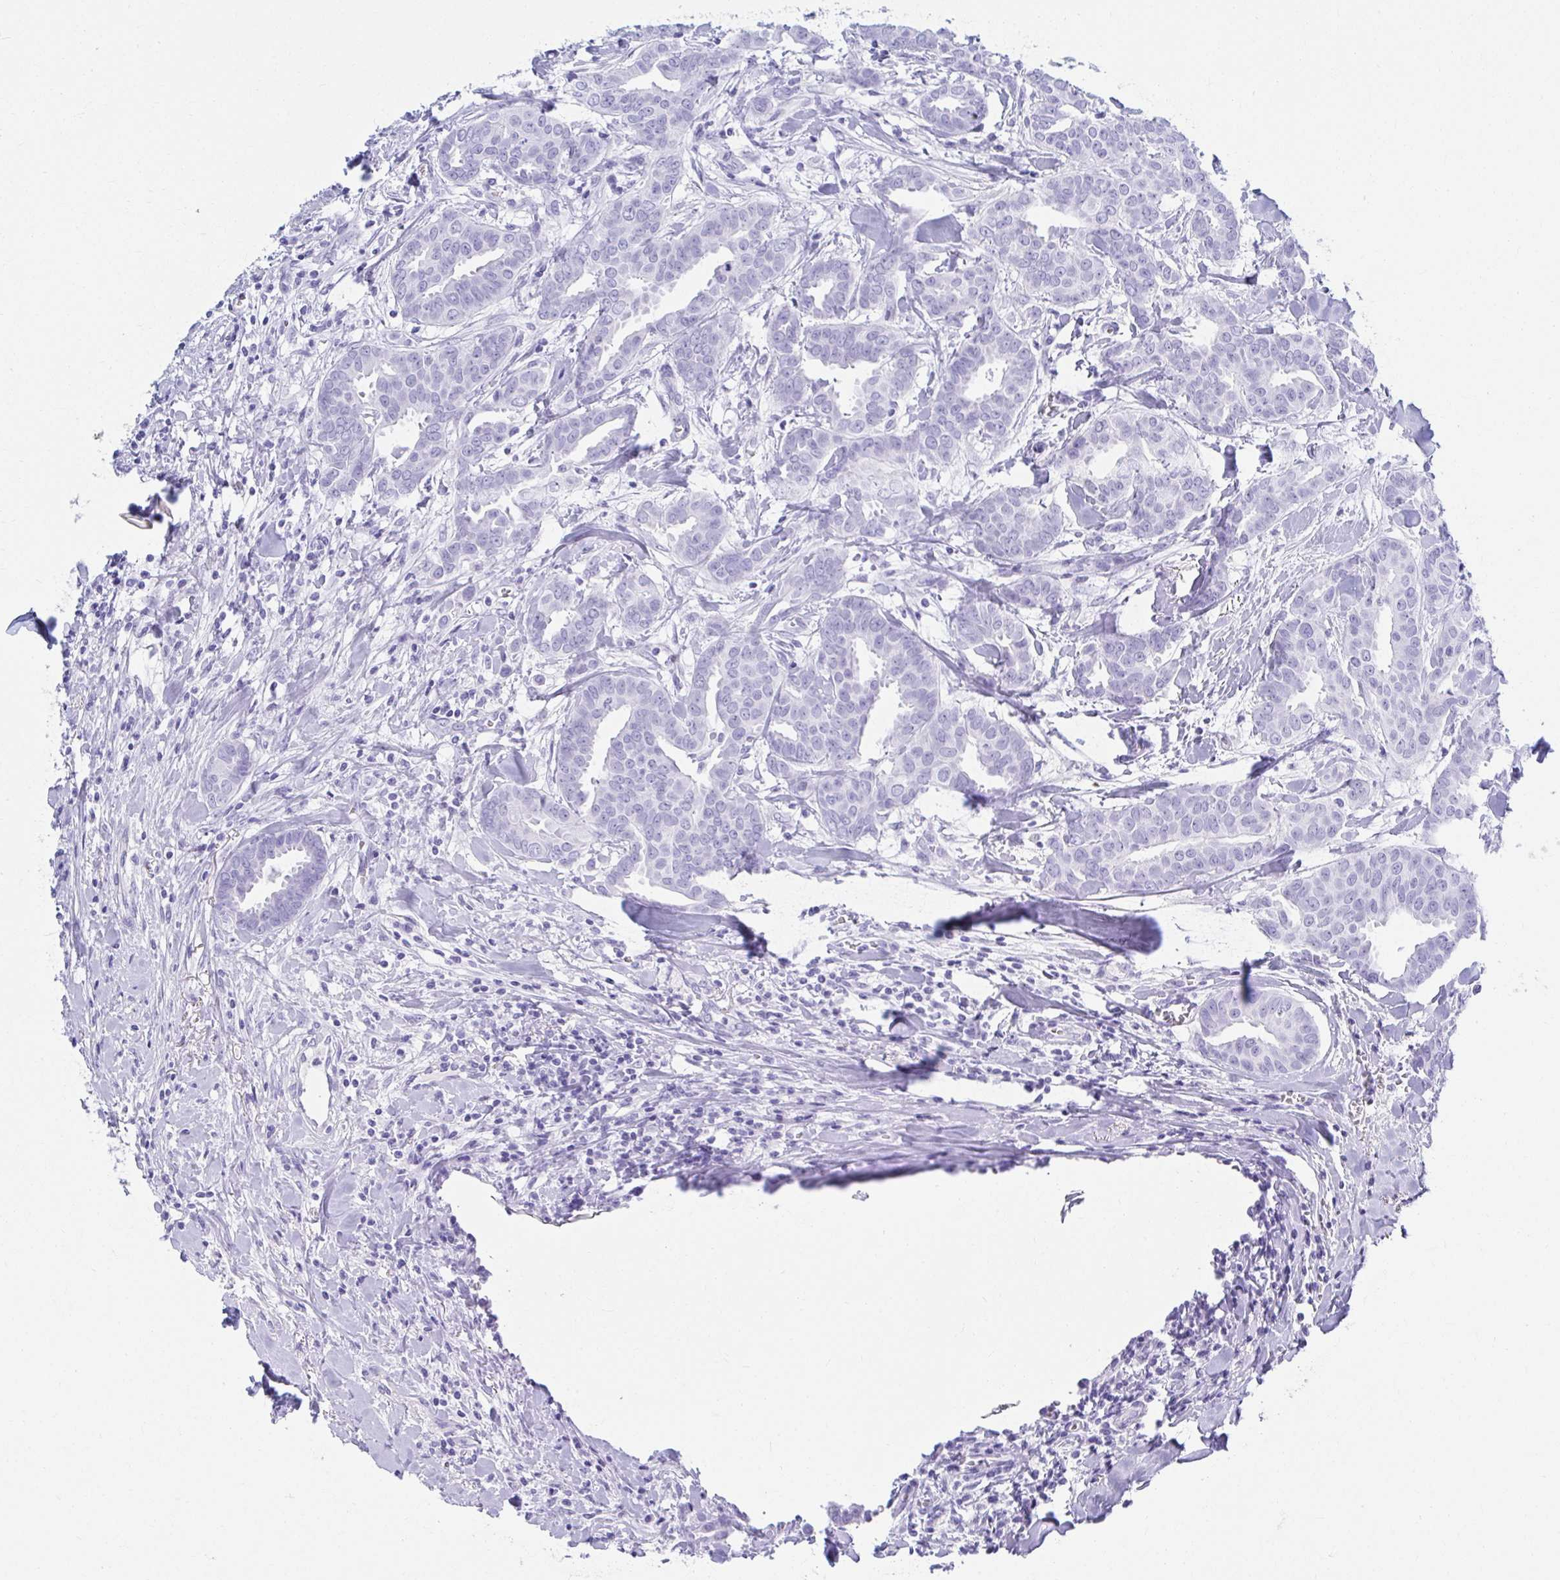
{"staining": {"intensity": "negative", "quantity": "none", "location": "none"}, "tissue": "breast cancer", "cell_type": "Tumor cells", "image_type": "cancer", "snomed": [{"axis": "morphology", "description": "Duct carcinoma"}, {"axis": "topography", "description": "Breast"}], "caption": "Tumor cells show no significant protein expression in invasive ductal carcinoma (breast). Brightfield microscopy of immunohistochemistry (IHC) stained with DAB (brown) and hematoxylin (blue), captured at high magnification.", "gene": "ATP4B", "patient": {"sex": "female", "age": 45}}